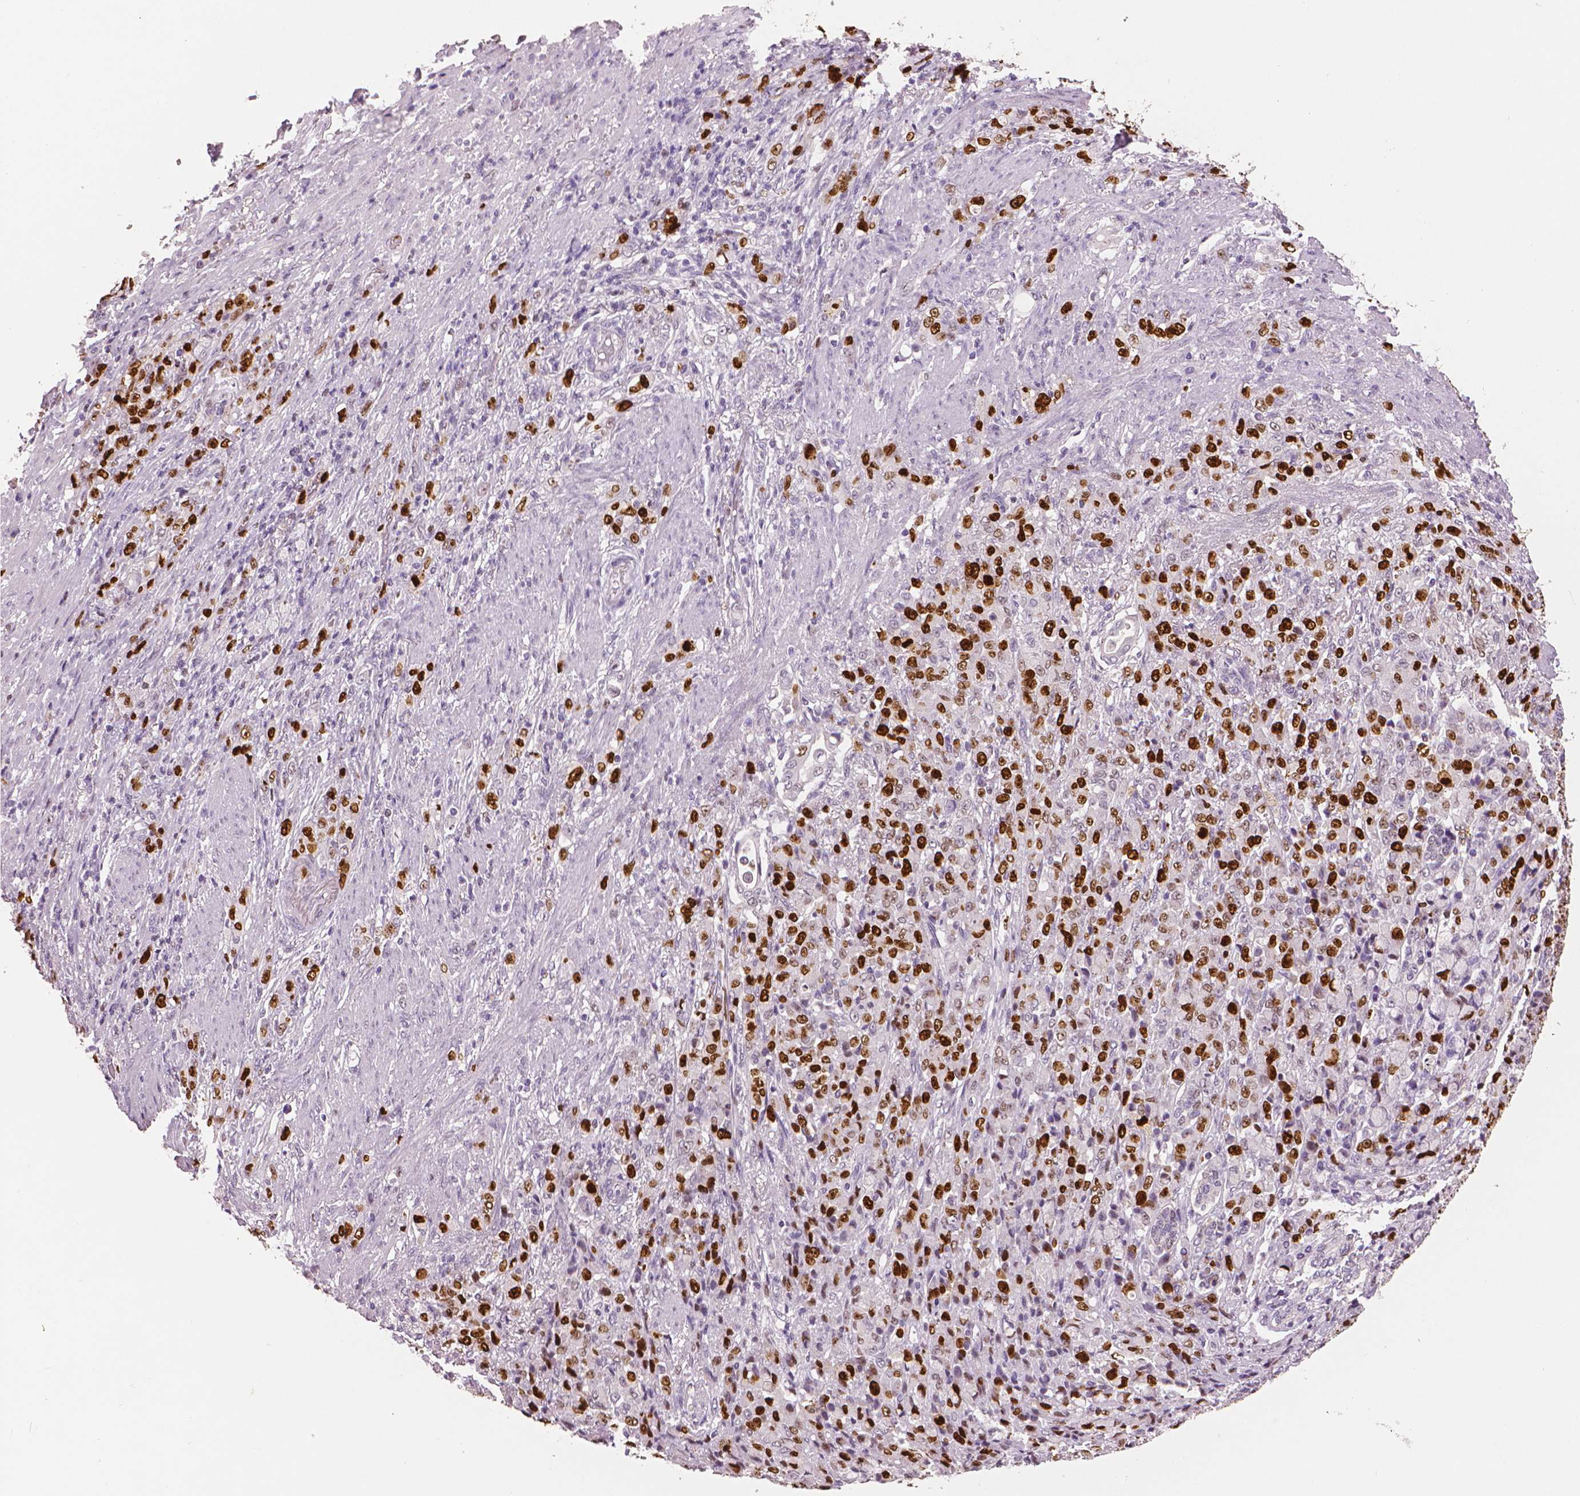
{"staining": {"intensity": "strong", "quantity": ">75%", "location": "nuclear"}, "tissue": "stomach cancer", "cell_type": "Tumor cells", "image_type": "cancer", "snomed": [{"axis": "morphology", "description": "Adenocarcinoma, NOS"}, {"axis": "topography", "description": "Stomach"}], "caption": "Immunohistochemistry (IHC) staining of adenocarcinoma (stomach), which reveals high levels of strong nuclear expression in about >75% of tumor cells indicating strong nuclear protein staining. The staining was performed using DAB (3,3'-diaminobenzidine) (brown) for protein detection and nuclei were counterstained in hematoxylin (blue).", "gene": "MKI67", "patient": {"sex": "female", "age": 79}}